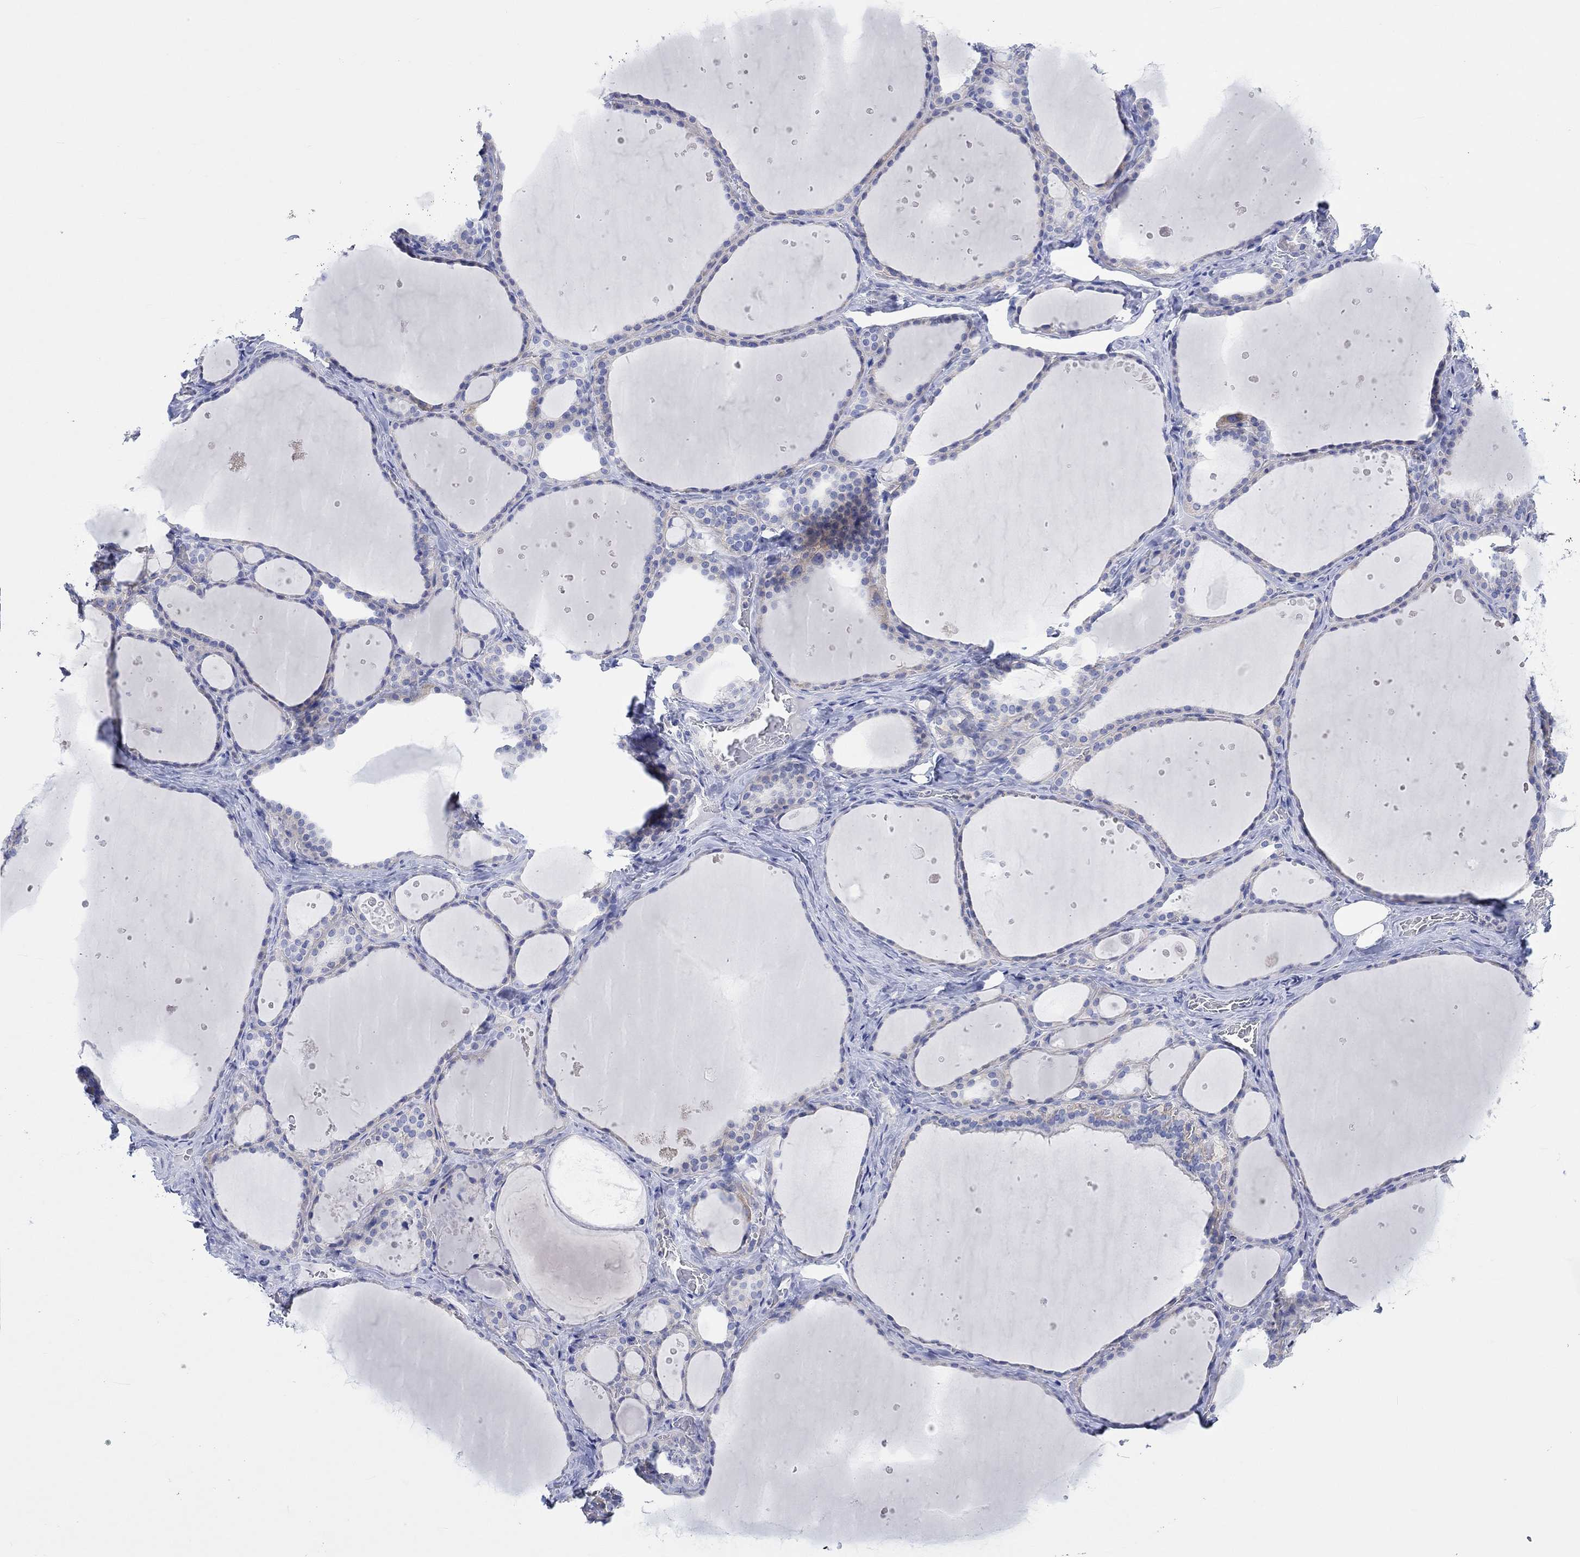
{"staining": {"intensity": "negative", "quantity": "none", "location": "none"}, "tissue": "thyroid gland", "cell_type": "Glandular cells", "image_type": "normal", "snomed": [{"axis": "morphology", "description": "Normal tissue, NOS"}, {"axis": "topography", "description": "Thyroid gland"}], "caption": "An image of thyroid gland stained for a protein shows no brown staining in glandular cells. The staining is performed using DAB (3,3'-diaminobenzidine) brown chromogen with nuclei counter-stained in using hematoxylin.", "gene": "REEP6", "patient": {"sex": "male", "age": 63}}